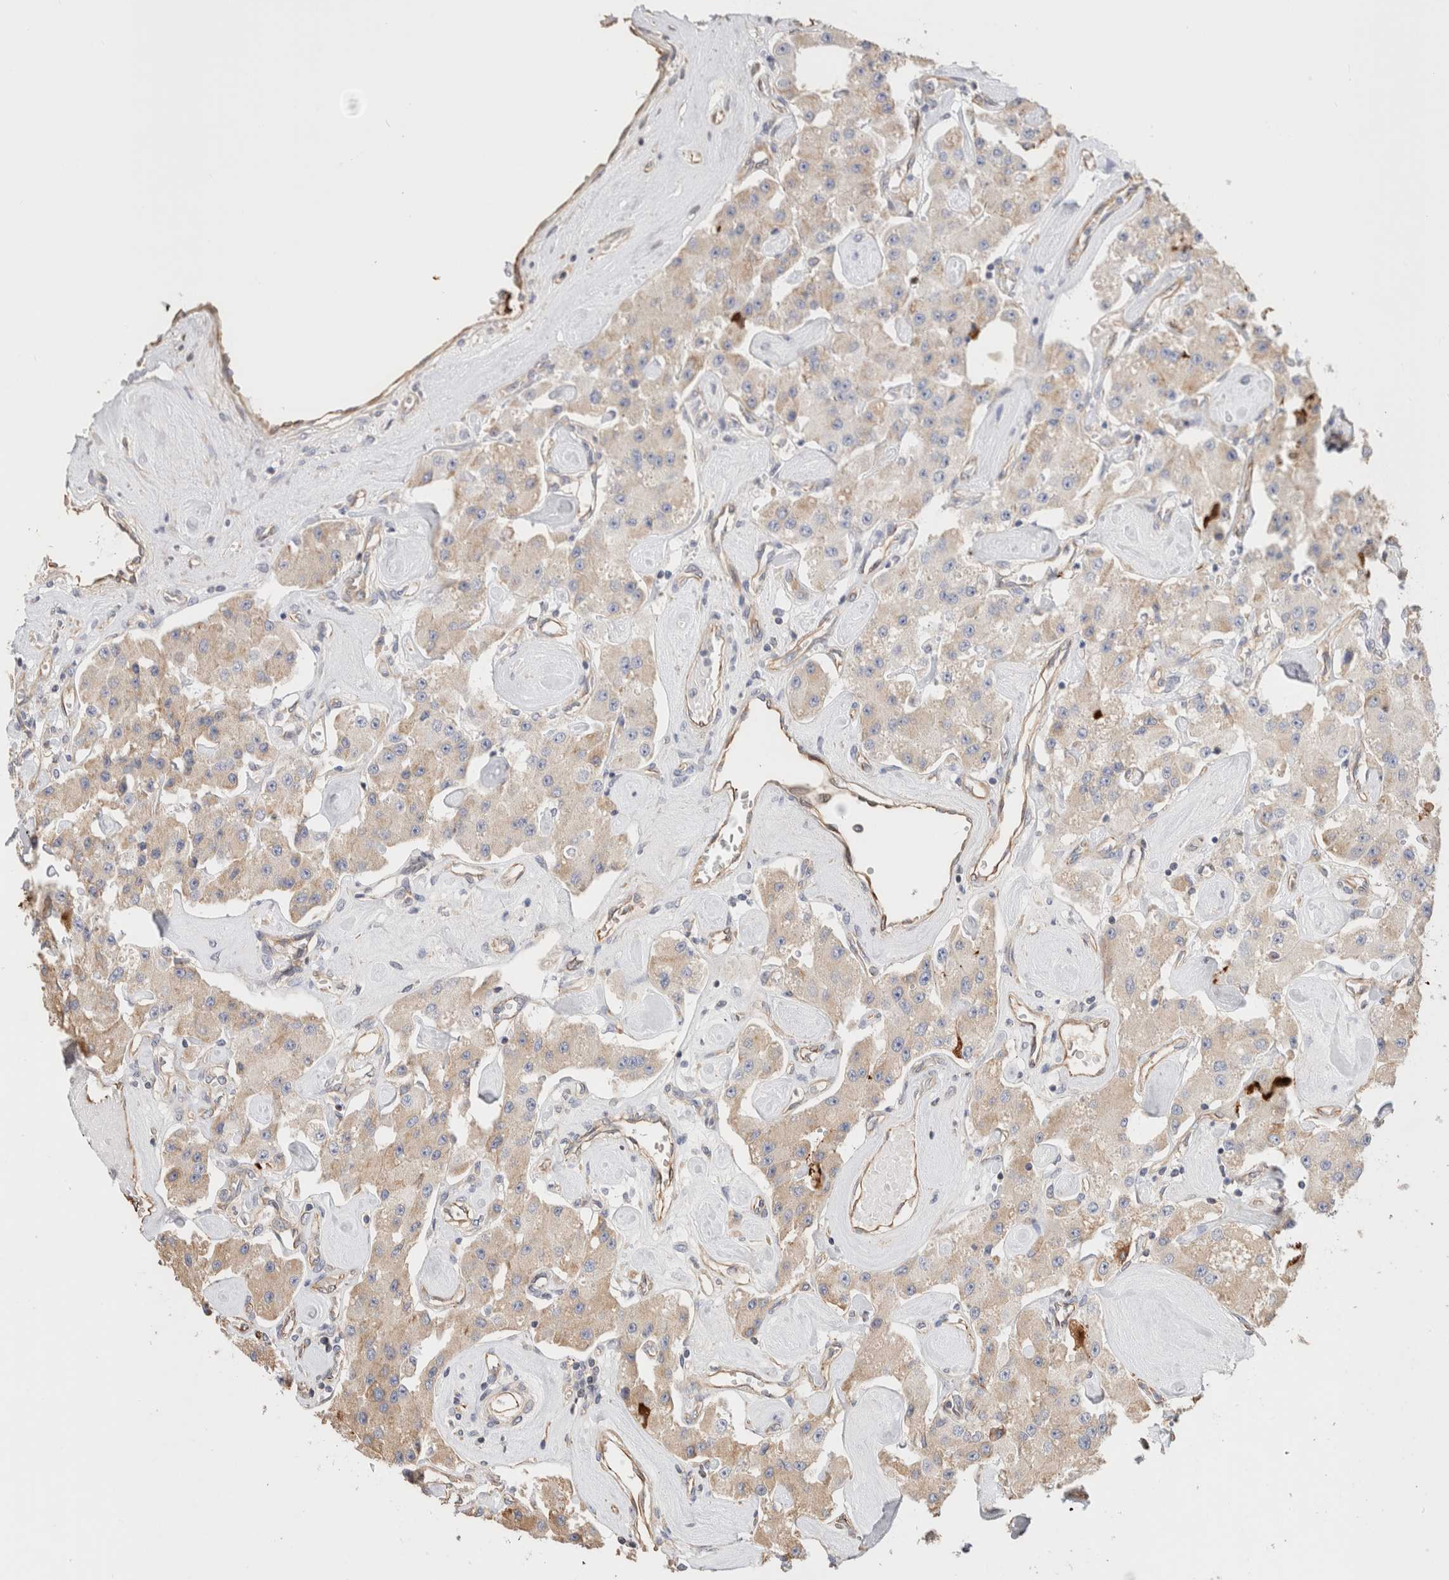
{"staining": {"intensity": "weak", "quantity": "<25%", "location": "cytoplasmic/membranous"}, "tissue": "carcinoid", "cell_type": "Tumor cells", "image_type": "cancer", "snomed": [{"axis": "morphology", "description": "Carcinoid, malignant, NOS"}, {"axis": "topography", "description": "Pancreas"}], "caption": "This is an immunohistochemistry histopathology image of human malignant carcinoid. There is no staining in tumor cells.", "gene": "PROS1", "patient": {"sex": "male", "age": 41}}